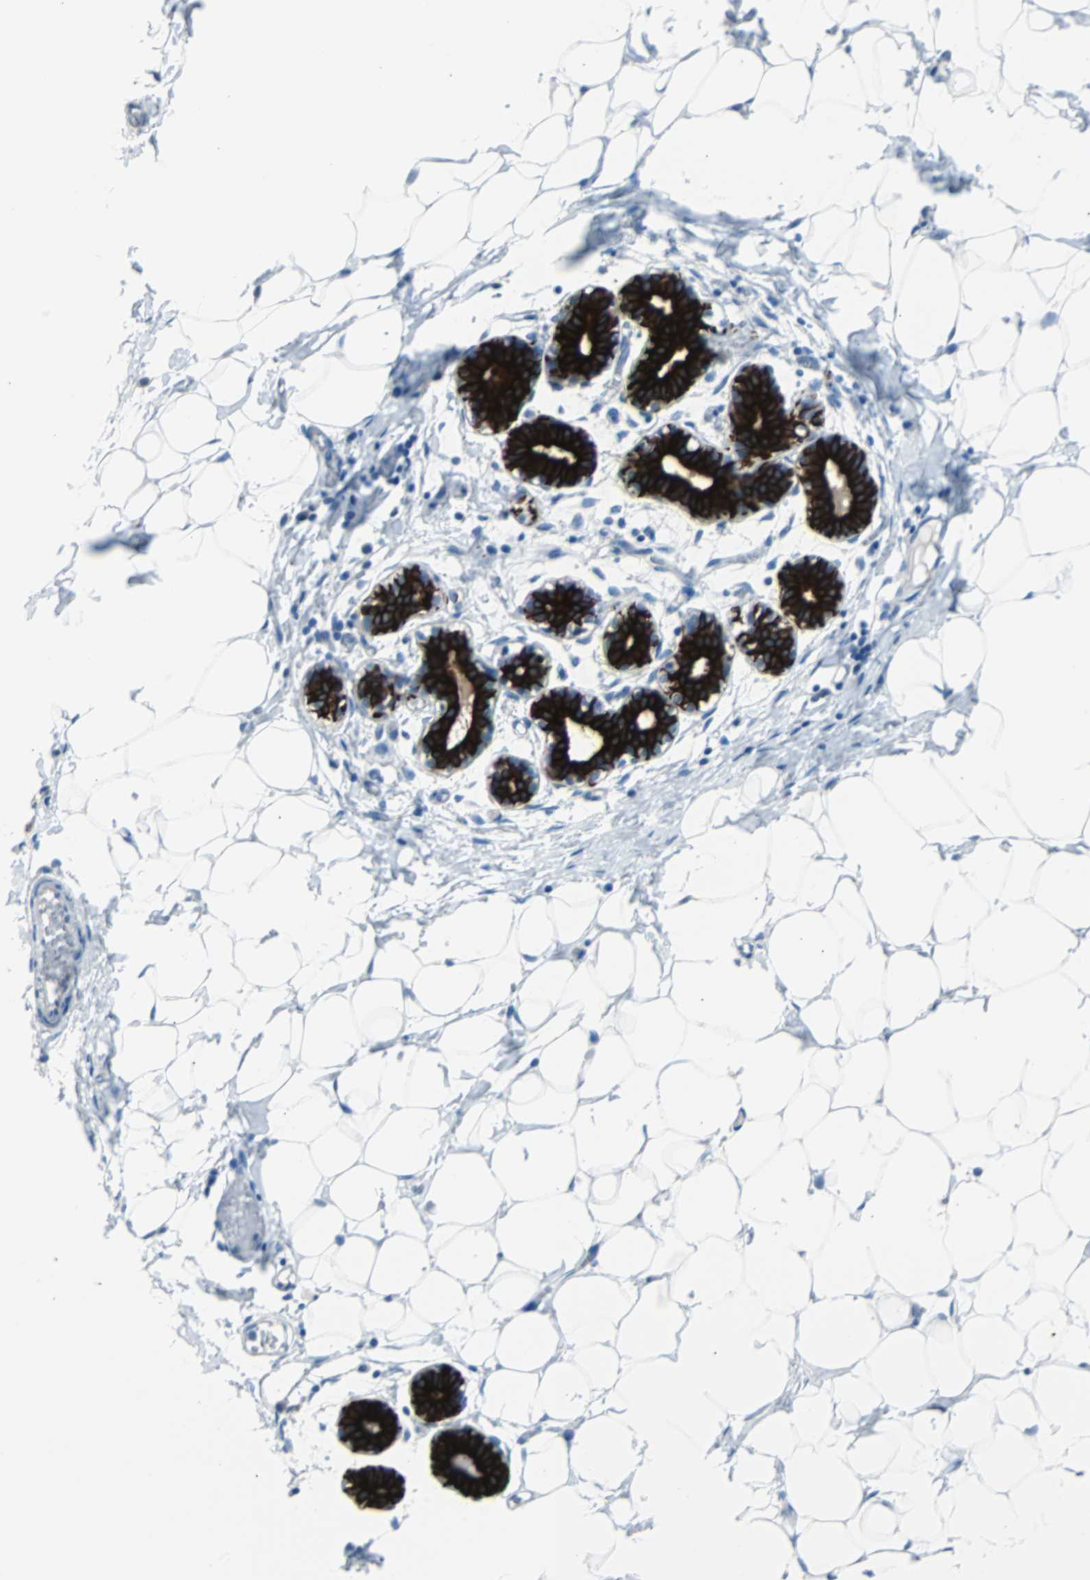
{"staining": {"intensity": "negative", "quantity": "none", "location": "none"}, "tissue": "breast", "cell_type": "Adipocytes", "image_type": "normal", "snomed": [{"axis": "morphology", "description": "Normal tissue, NOS"}, {"axis": "topography", "description": "Breast"}], "caption": "A high-resolution histopathology image shows immunohistochemistry staining of unremarkable breast, which exhibits no significant positivity in adipocytes. The staining was performed using DAB to visualize the protein expression in brown, while the nuclei were stained in blue with hematoxylin (Magnification: 20x).", "gene": "KRT7", "patient": {"sex": "female", "age": 27}}